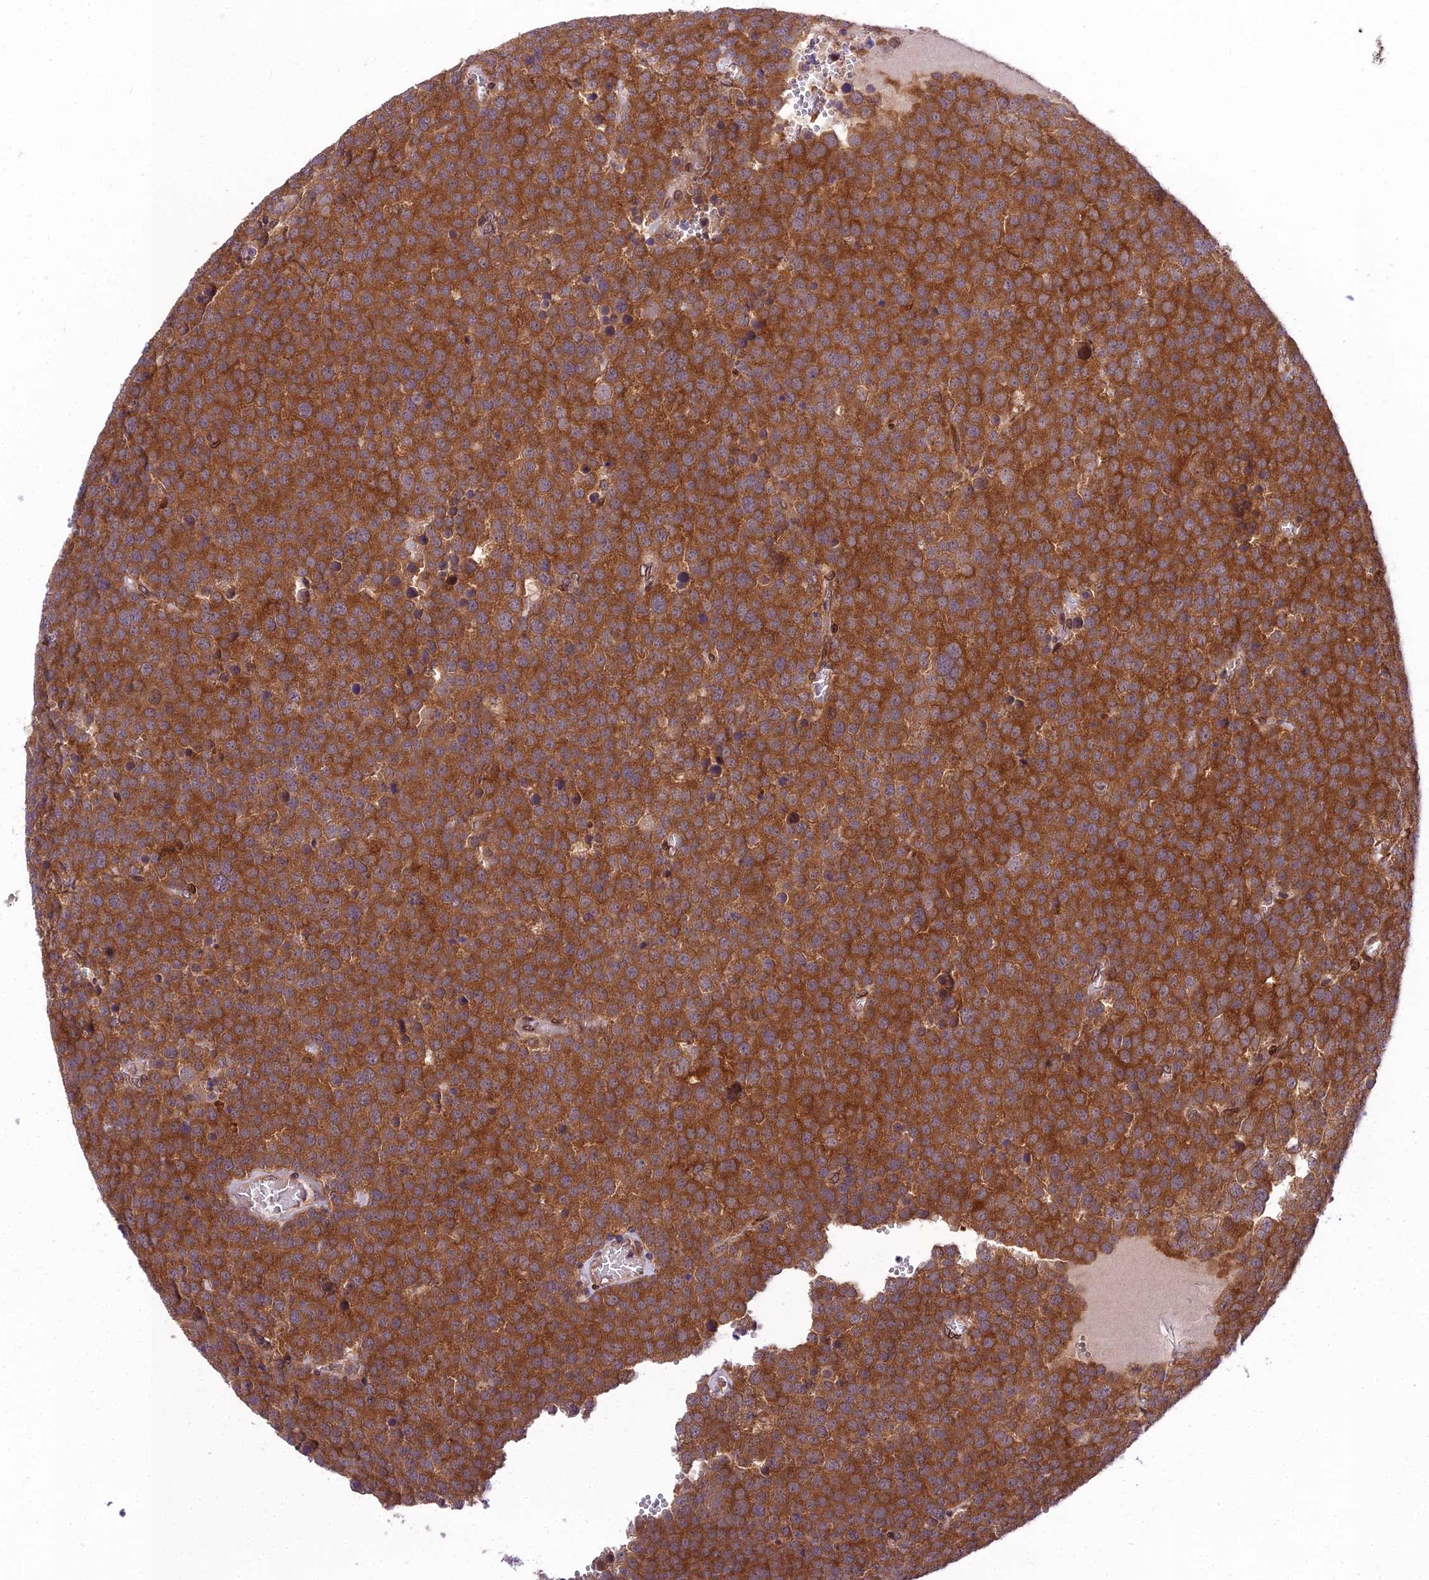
{"staining": {"intensity": "strong", "quantity": ">75%", "location": "cytoplasmic/membranous"}, "tissue": "testis cancer", "cell_type": "Tumor cells", "image_type": "cancer", "snomed": [{"axis": "morphology", "description": "Normal tissue, NOS"}, {"axis": "morphology", "description": "Seminoma, NOS"}, {"axis": "topography", "description": "Testis"}], "caption": "Immunohistochemical staining of testis cancer (seminoma) shows high levels of strong cytoplasmic/membranous protein expression in about >75% of tumor cells.", "gene": "DHCR7", "patient": {"sex": "male", "age": 71}}